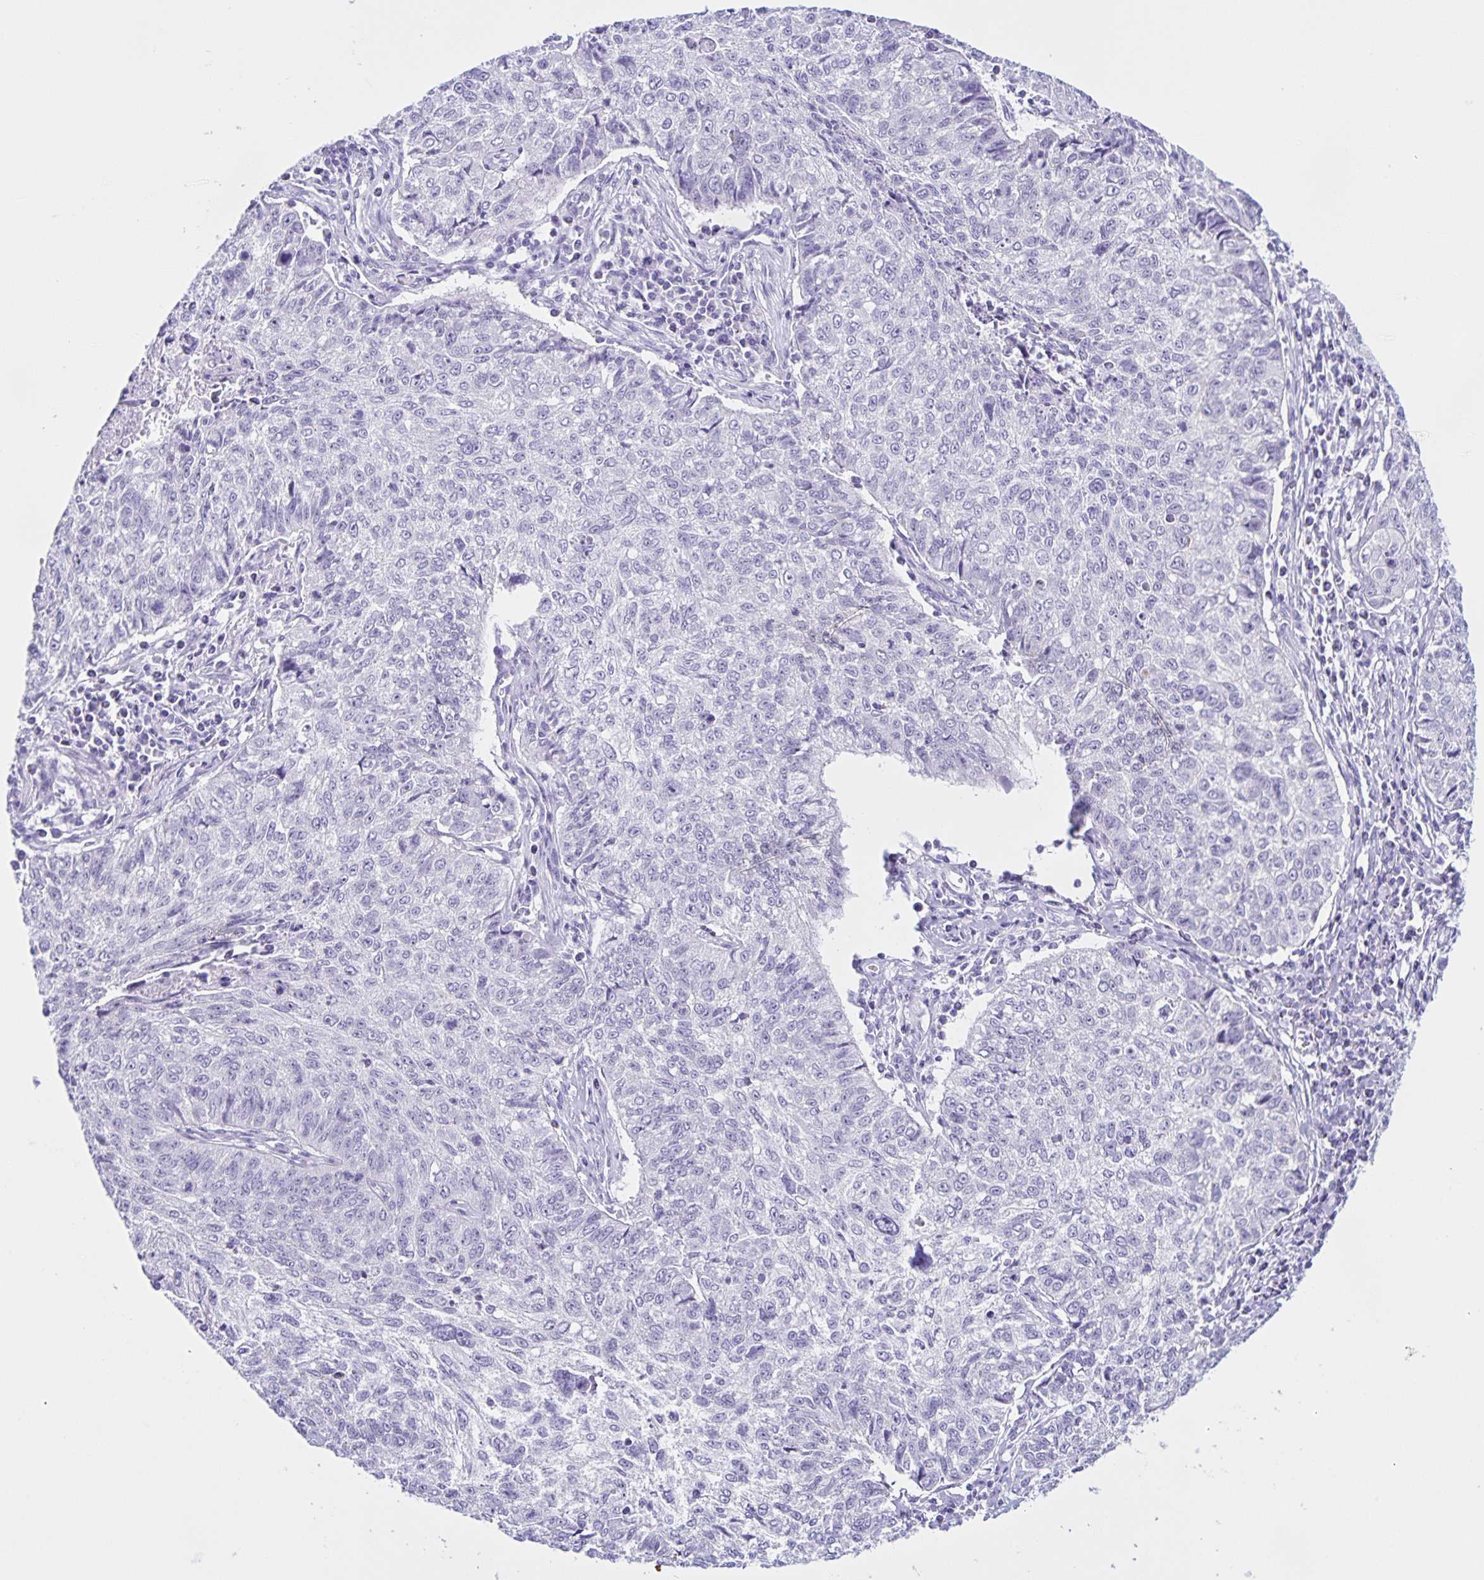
{"staining": {"intensity": "negative", "quantity": "none", "location": "none"}, "tissue": "lung cancer", "cell_type": "Tumor cells", "image_type": "cancer", "snomed": [{"axis": "morphology", "description": "Normal morphology"}, {"axis": "morphology", "description": "Aneuploidy"}, {"axis": "morphology", "description": "Squamous cell carcinoma, NOS"}, {"axis": "topography", "description": "Lymph node"}, {"axis": "topography", "description": "Lung"}], "caption": "This is an immunohistochemistry (IHC) photomicrograph of human lung cancer (squamous cell carcinoma). There is no positivity in tumor cells.", "gene": "FAM170A", "patient": {"sex": "female", "age": 76}}